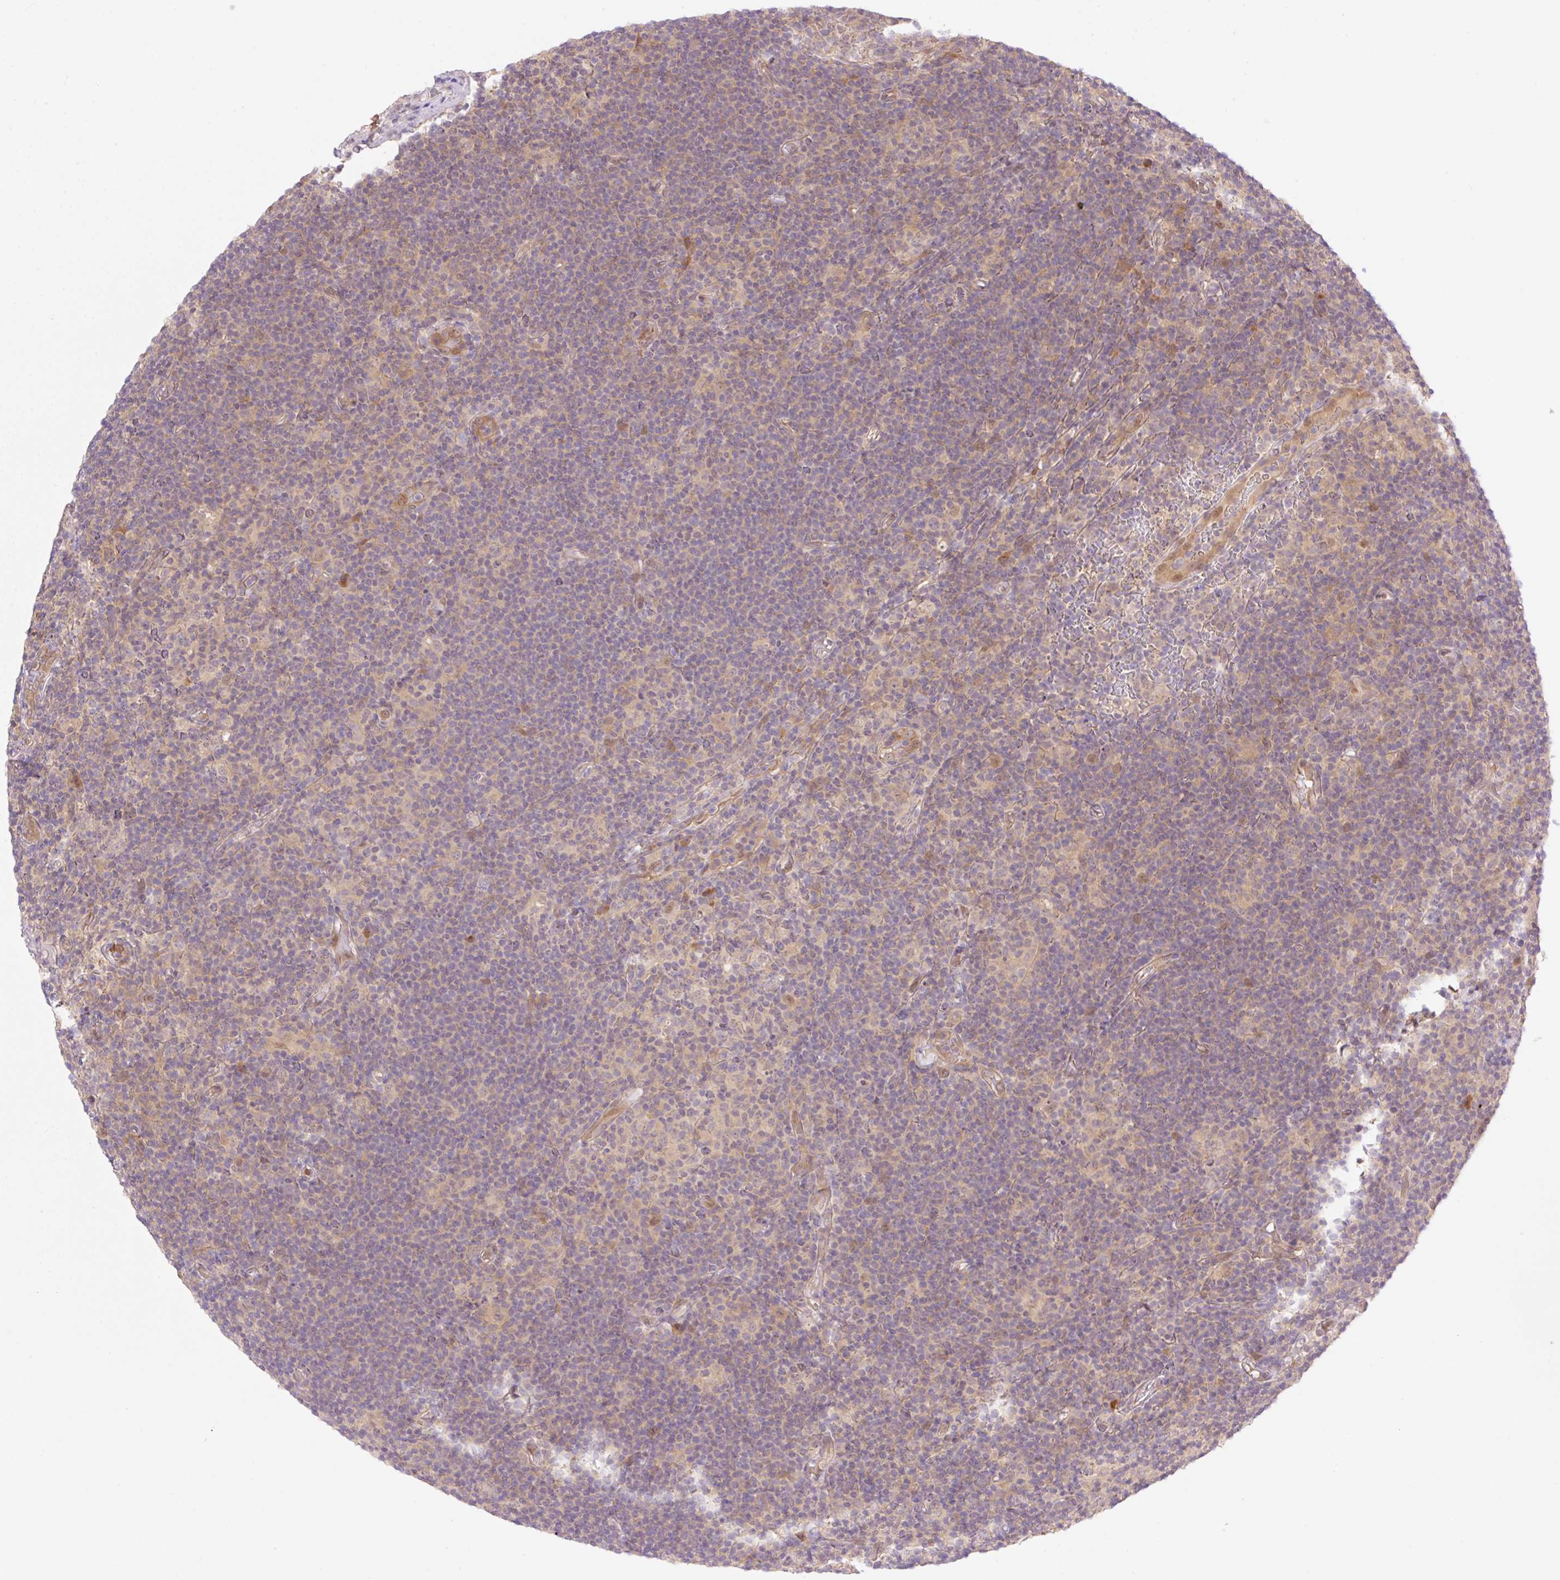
{"staining": {"intensity": "weak", "quantity": ">75%", "location": "cytoplasmic/membranous"}, "tissue": "lymphoma", "cell_type": "Tumor cells", "image_type": "cancer", "snomed": [{"axis": "morphology", "description": "Hodgkin's disease, NOS"}, {"axis": "topography", "description": "Lymph node"}], "caption": "A brown stain highlights weak cytoplasmic/membranous staining of a protein in human lymphoma tumor cells.", "gene": "VPS25", "patient": {"sex": "female", "age": 57}}